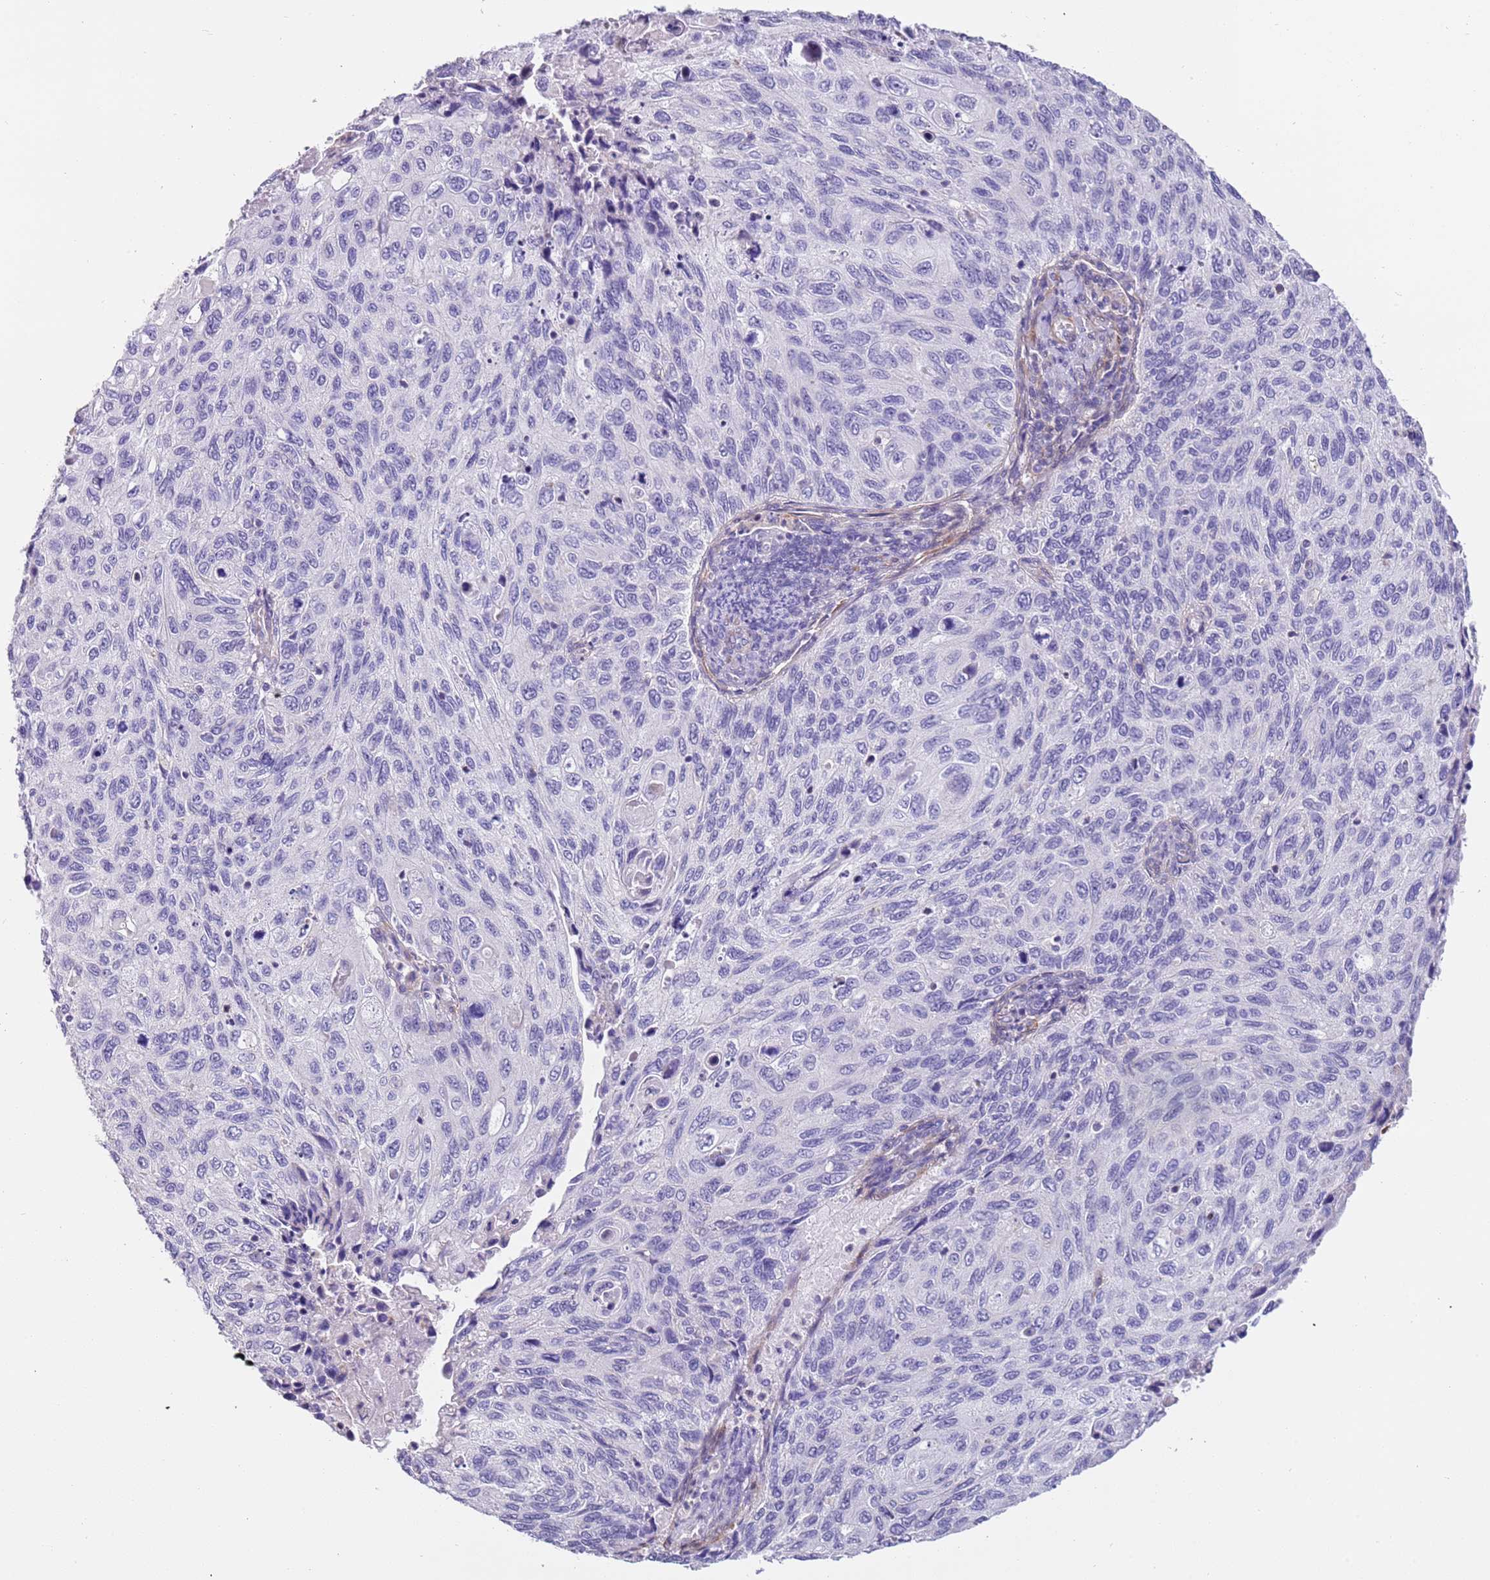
{"staining": {"intensity": "negative", "quantity": "none", "location": "none"}, "tissue": "cervical cancer", "cell_type": "Tumor cells", "image_type": "cancer", "snomed": [{"axis": "morphology", "description": "Squamous cell carcinoma, NOS"}, {"axis": "topography", "description": "Cervix"}], "caption": "Immunohistochemical staining of human cervical cancer reveals no significant expression in tumor cells.", "gene": "PCGF2", "patient": {"sex": "female", "age": 70}}